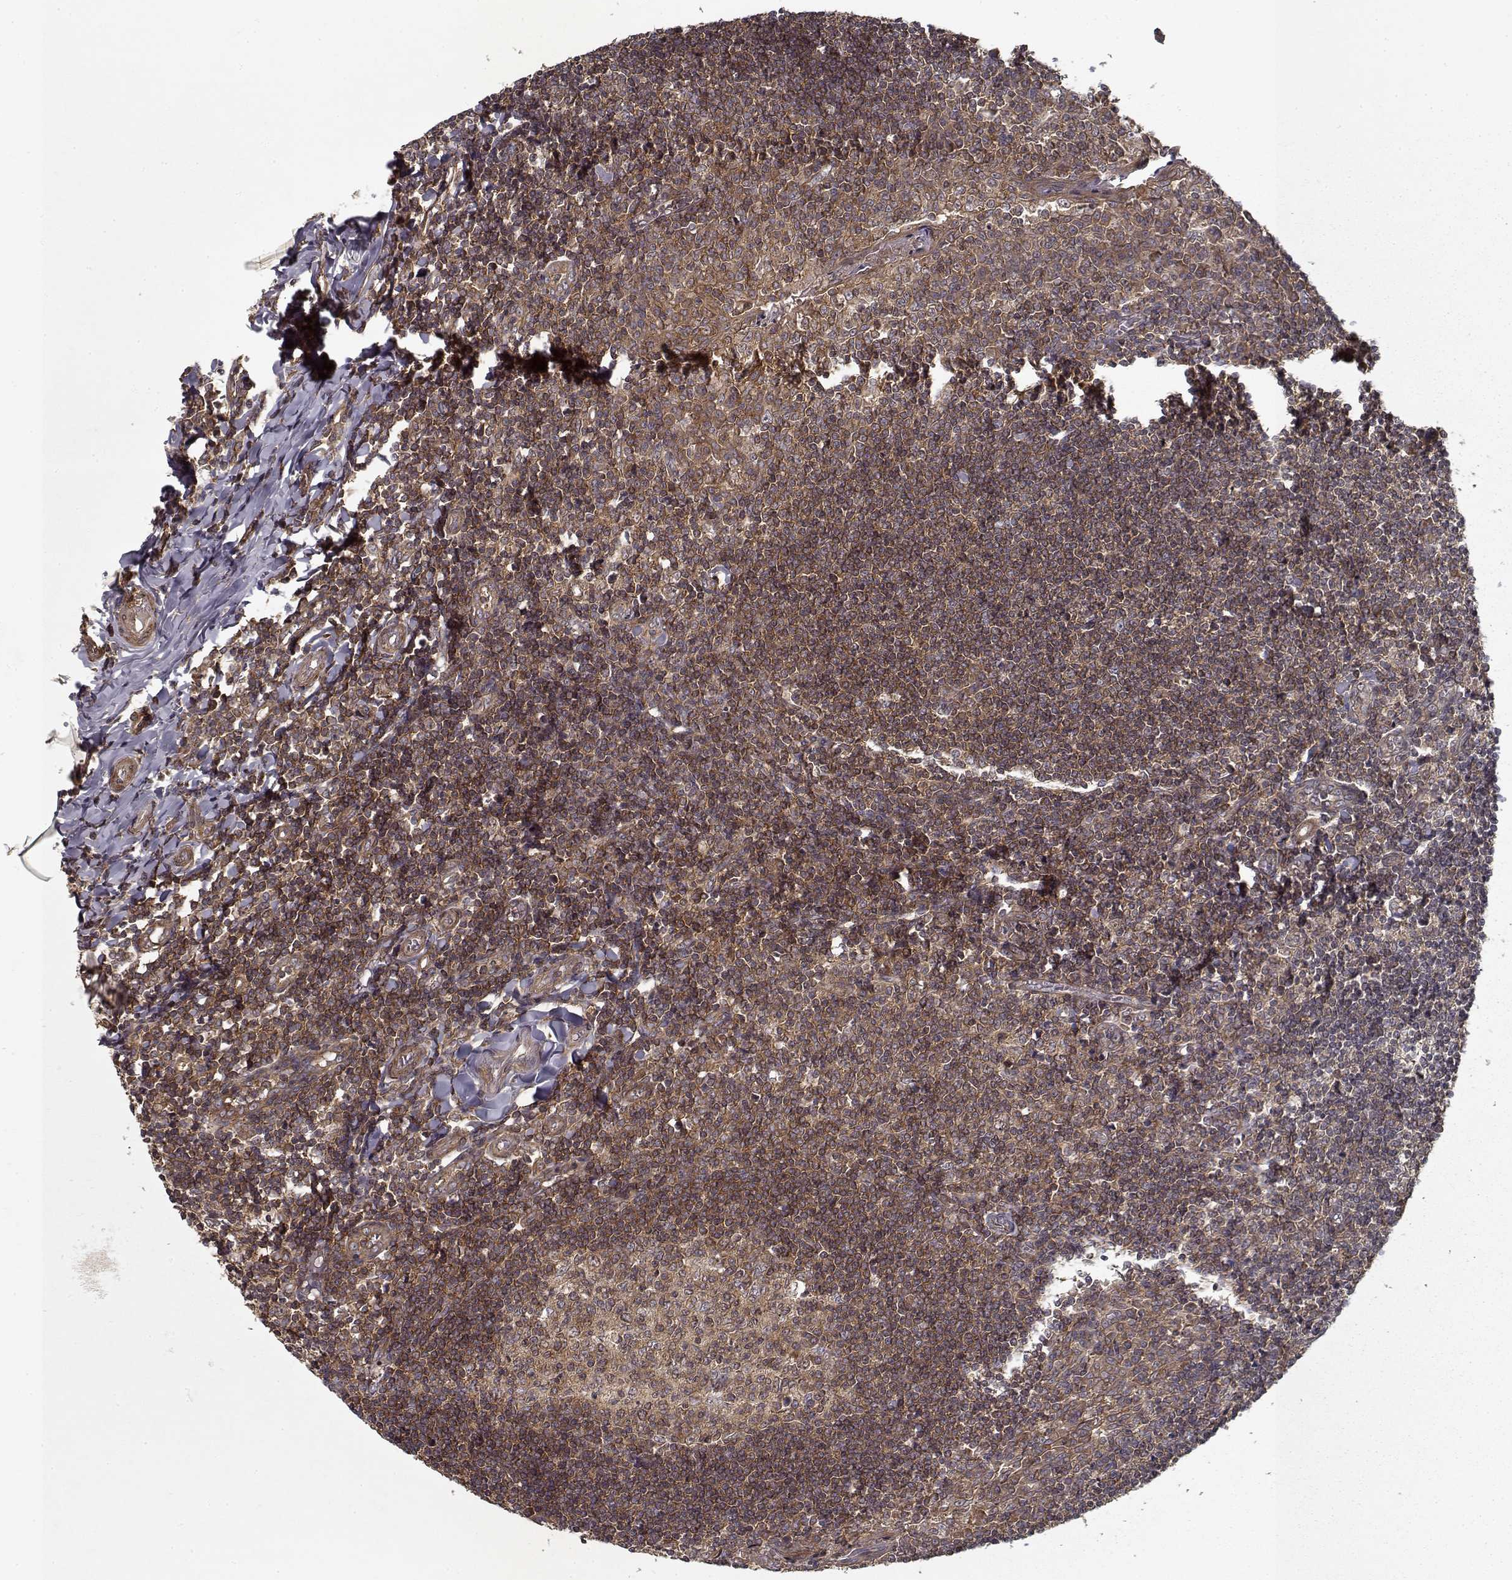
{"staining": {"intensity": "weak", "quantity": ">75%", "location": "cytoplasmic/membranous"}, "tissue": "tonsil", "cell_type": "Germinal center cells", "image_type": "normal", "snomed": [{"axis": "morphology", "description": "Normal tissue, NOS"}, {"axis": "topography", "description": "Tonsil"}], "caption": "Immunohistochemistry (IHC) staining of unremarkable tonsil, which reveals low levels of weak cytoplasmic/membranous expression in approximately >75% of germinal center cells indicating weak cytoplasmic/membranous protein staining. The staining was performed using DAB (brown) for protein detection and nuclei were counterstained in hematoxylin (blue).", "gene": "PPP1R12A", "patient": {"sex": "female", "age": 12}}